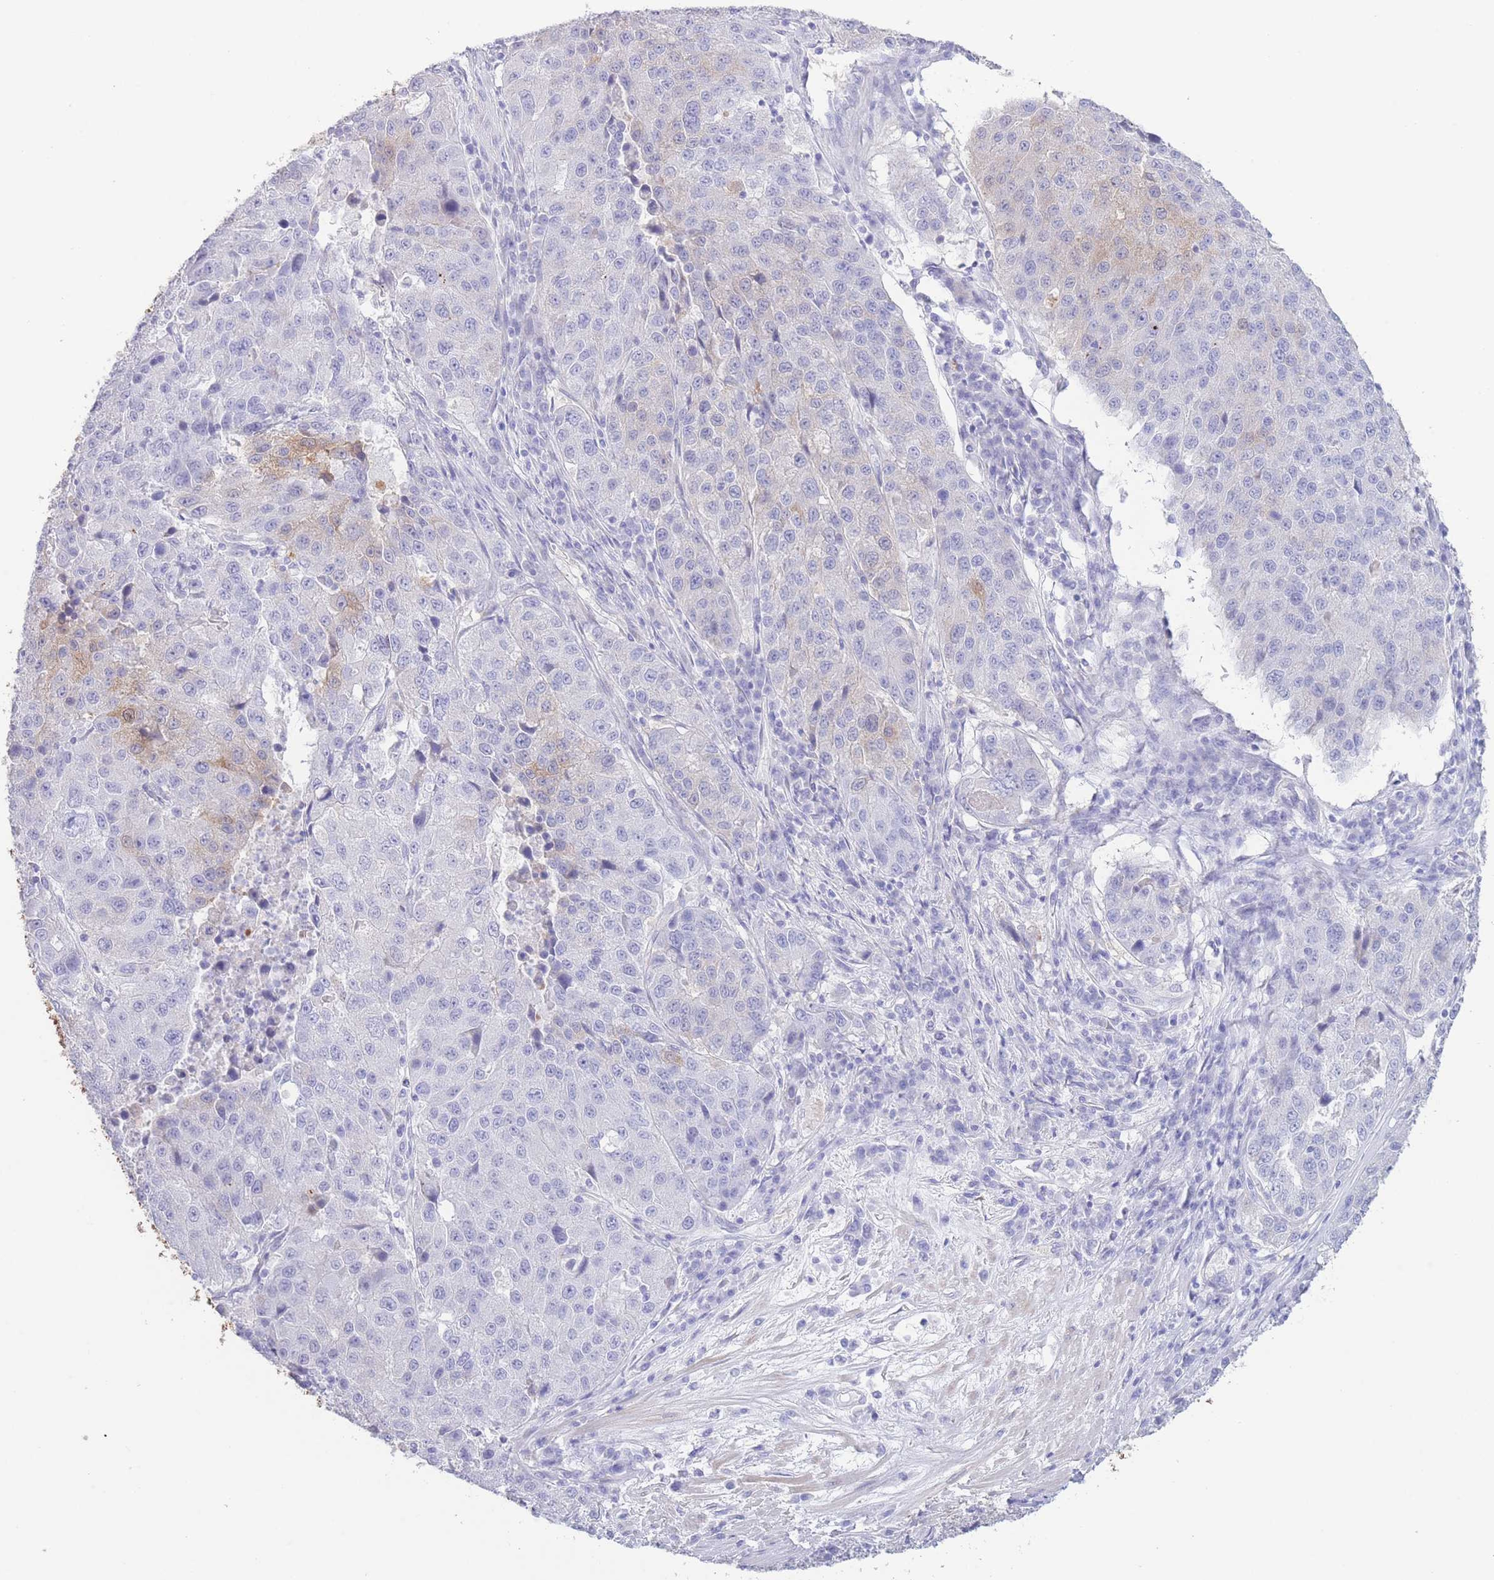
{"staining": {"intensity": "negative", "quantity": "none", "location": "none"}, "tissue": "stomach cancer", "cell_type": "Tumor cells", "image_type": "cancer", "snomed": [{"axis": "morphology", "description": "Adenocarcinoma, NOS"}, {"axis": "topography", "description": "Stomach"}], "caption": "DAB immunohistochemical staining of human adenocarcinoma (stomach) exhibits no significant positivity in tumor cells.", "gene": "PKLR", "patient": {"sex": "male", "age": 71}}